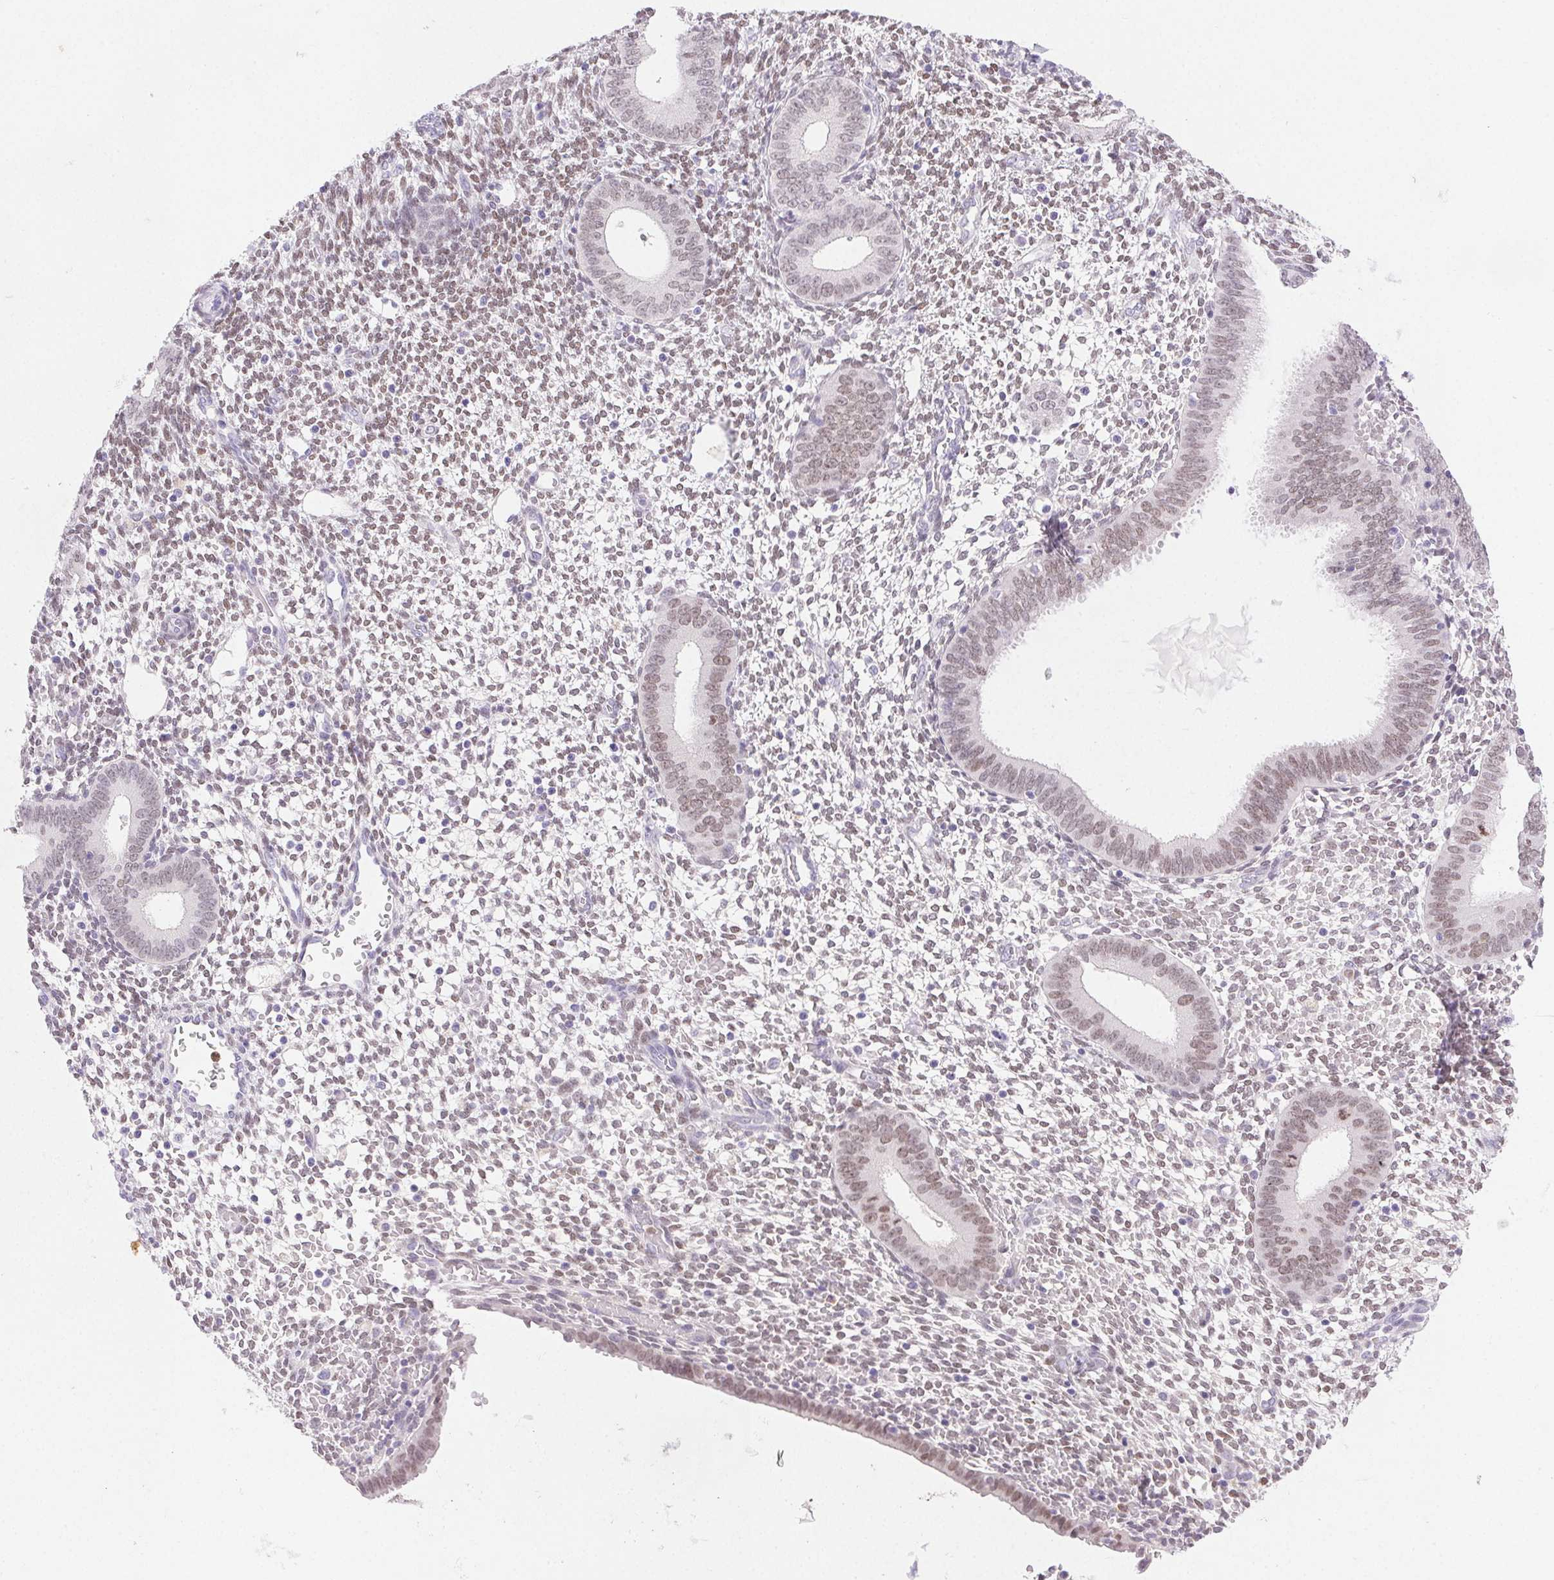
{"staining": {"intensity": "moderate", "quantity": ">75%", "location": "nuclear"}, "tissue": "endometrium", "cell_type": "Cells in endometrial stroma", "image_type": "normal", "snomed": [{"axis": "morphology", "description": "Normal tissue, NOS"}, {"axis": "topography", "description": "Endometrium"}], "caption": "An immunohistochemistry histopathology image of unremarkable tissue is shown. Protein staining in brown highlights moderate nuclear positivity in endometrium within cells in endometrial stroma. Nuclei are stained in blue.", "gene": "EMX2", "patient": {"sex": "female", "age": 40}}